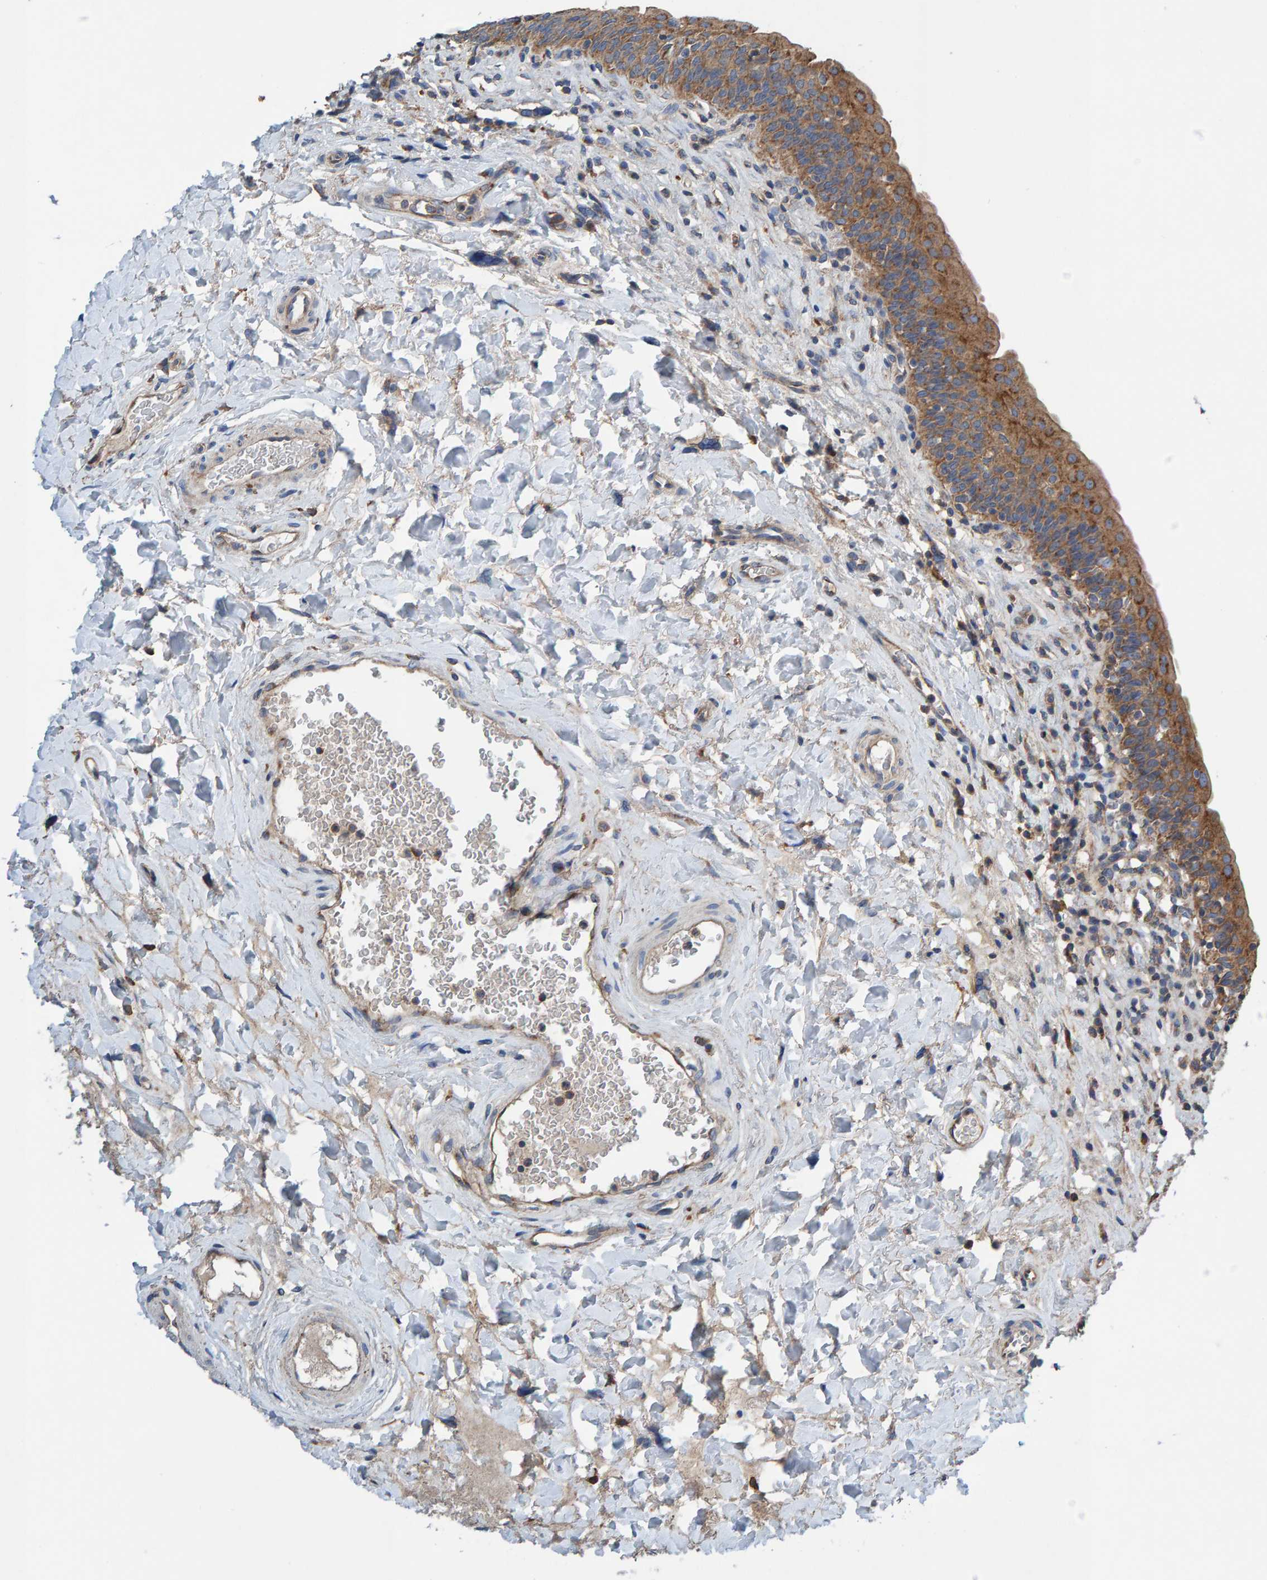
{"staining": {"intensity": "moderate", "quantity": ">75%", "location": "cytoplasmic/membranous"}, "tissue": "urinary bladder", "cell_type": "Urothelial cells", "image_type": "normal", "snomed": [{"axis": "morphology", "description": "Normal tissue, NOS"}, {"axis": "topography", "description": "Urinary bladder"}], "caption": "Benign urinary bladder displays moderate cytoplasmic/membranous staining in approximately >75% of urothelial cells, visualized by immunohistochemistry. (Brightfield microscopy of DAB IHC at high magnification).", "gene": "MKLN1", "patient": {"sex": "male", "age": 83}}